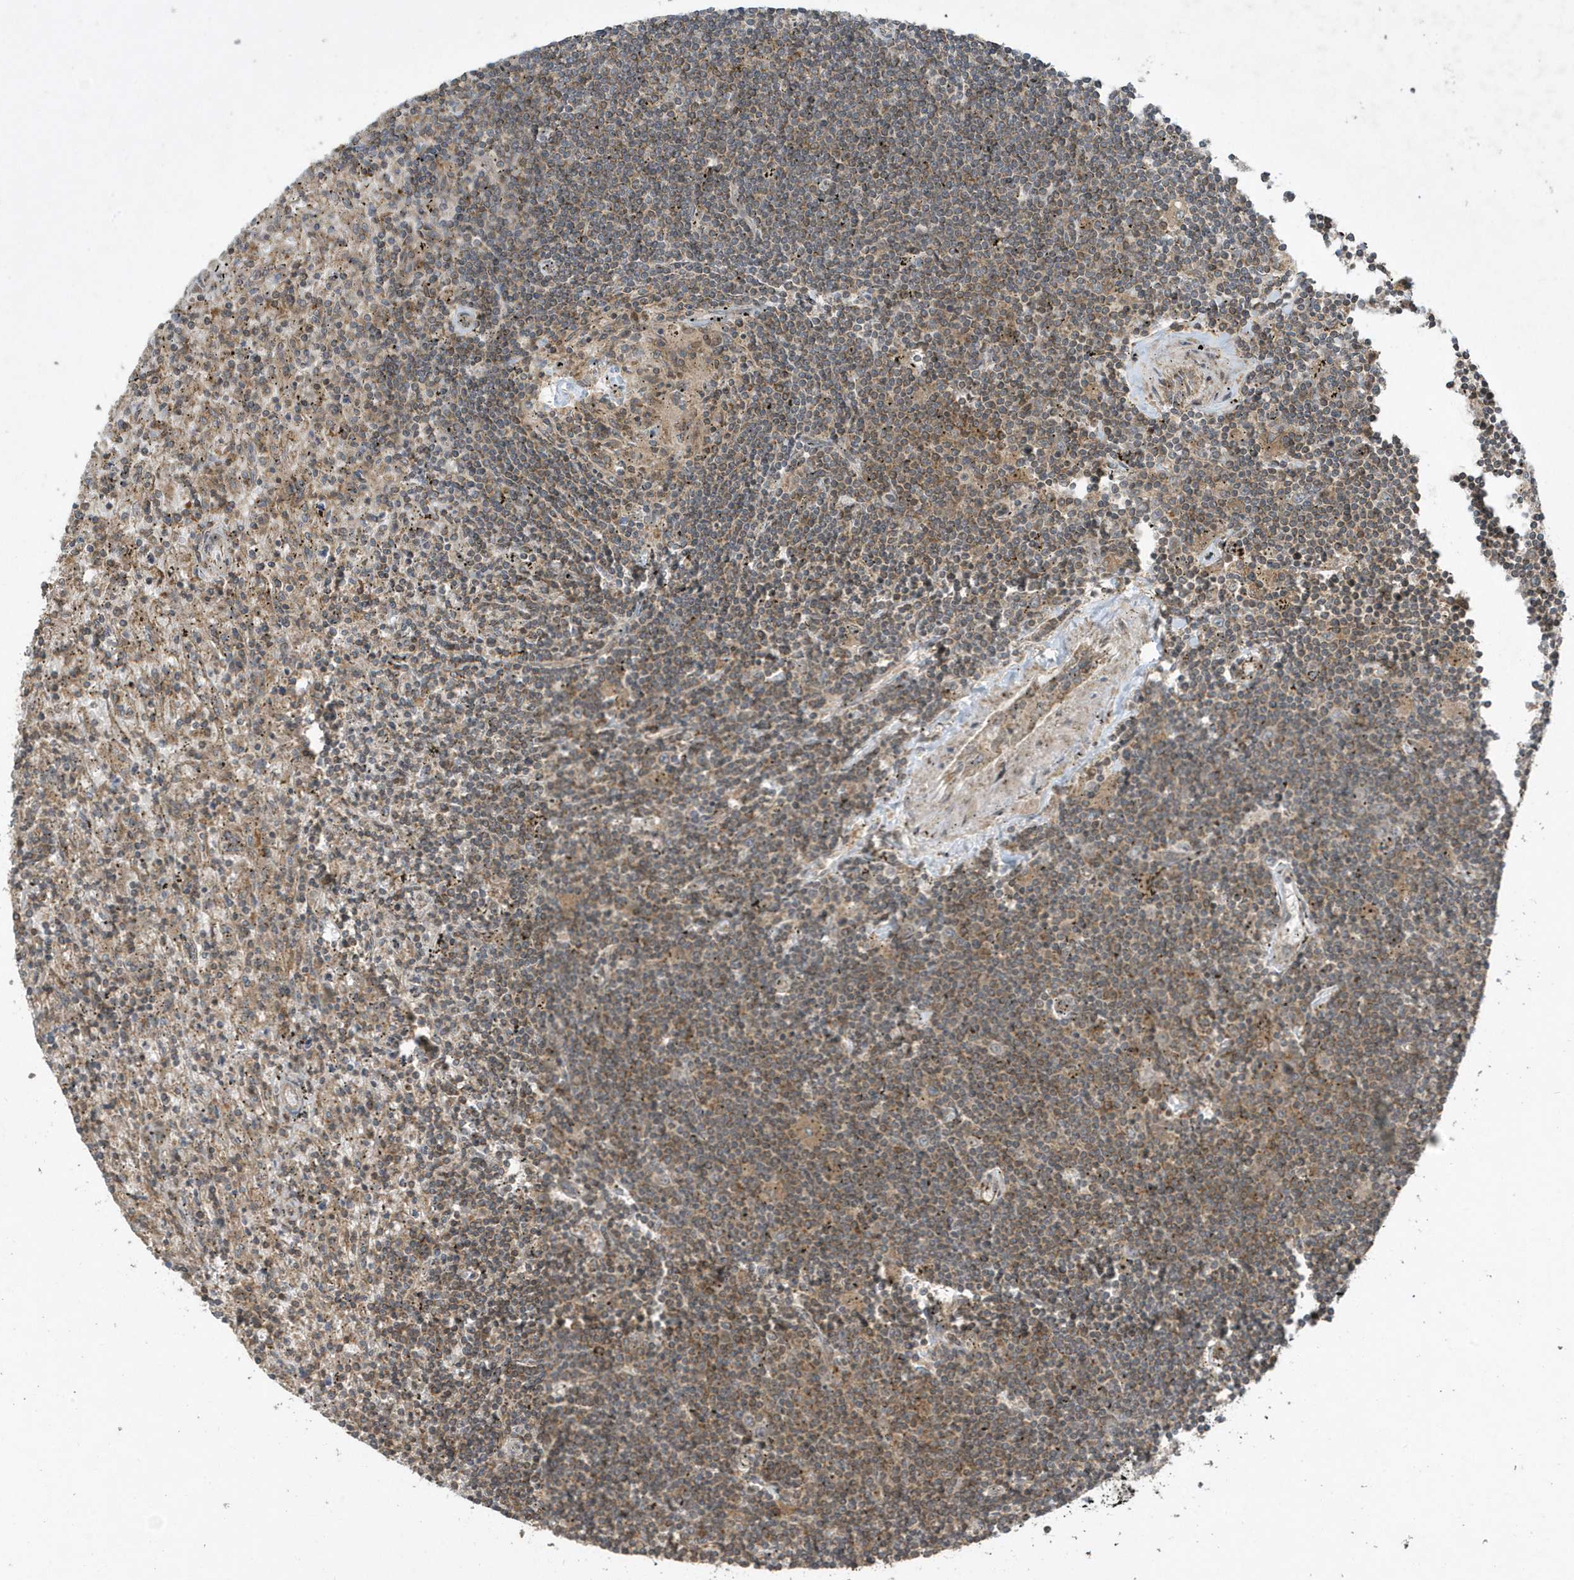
{"staining": {"intensity": "moderate", "quantity": "25%-75%", "location": "cytoplasmic/membranous"}, "tissue": "lymphoma", "cell_type": "Tumor cells", "image_type": "cancer", "snomed": [{"axis": "morphology", "description": "Malignant lymphoma, non-Hodgkin's type, Low grade"}, {"axis": "topography", "description": "Spleen"}], "caption": "Moderate cytoplasmic/membranous expression is seen in about 25%-75% of tumor cells in lymphoma.", "gene": "STAMBP", "patient": {"sex": "male", "age": 76}}